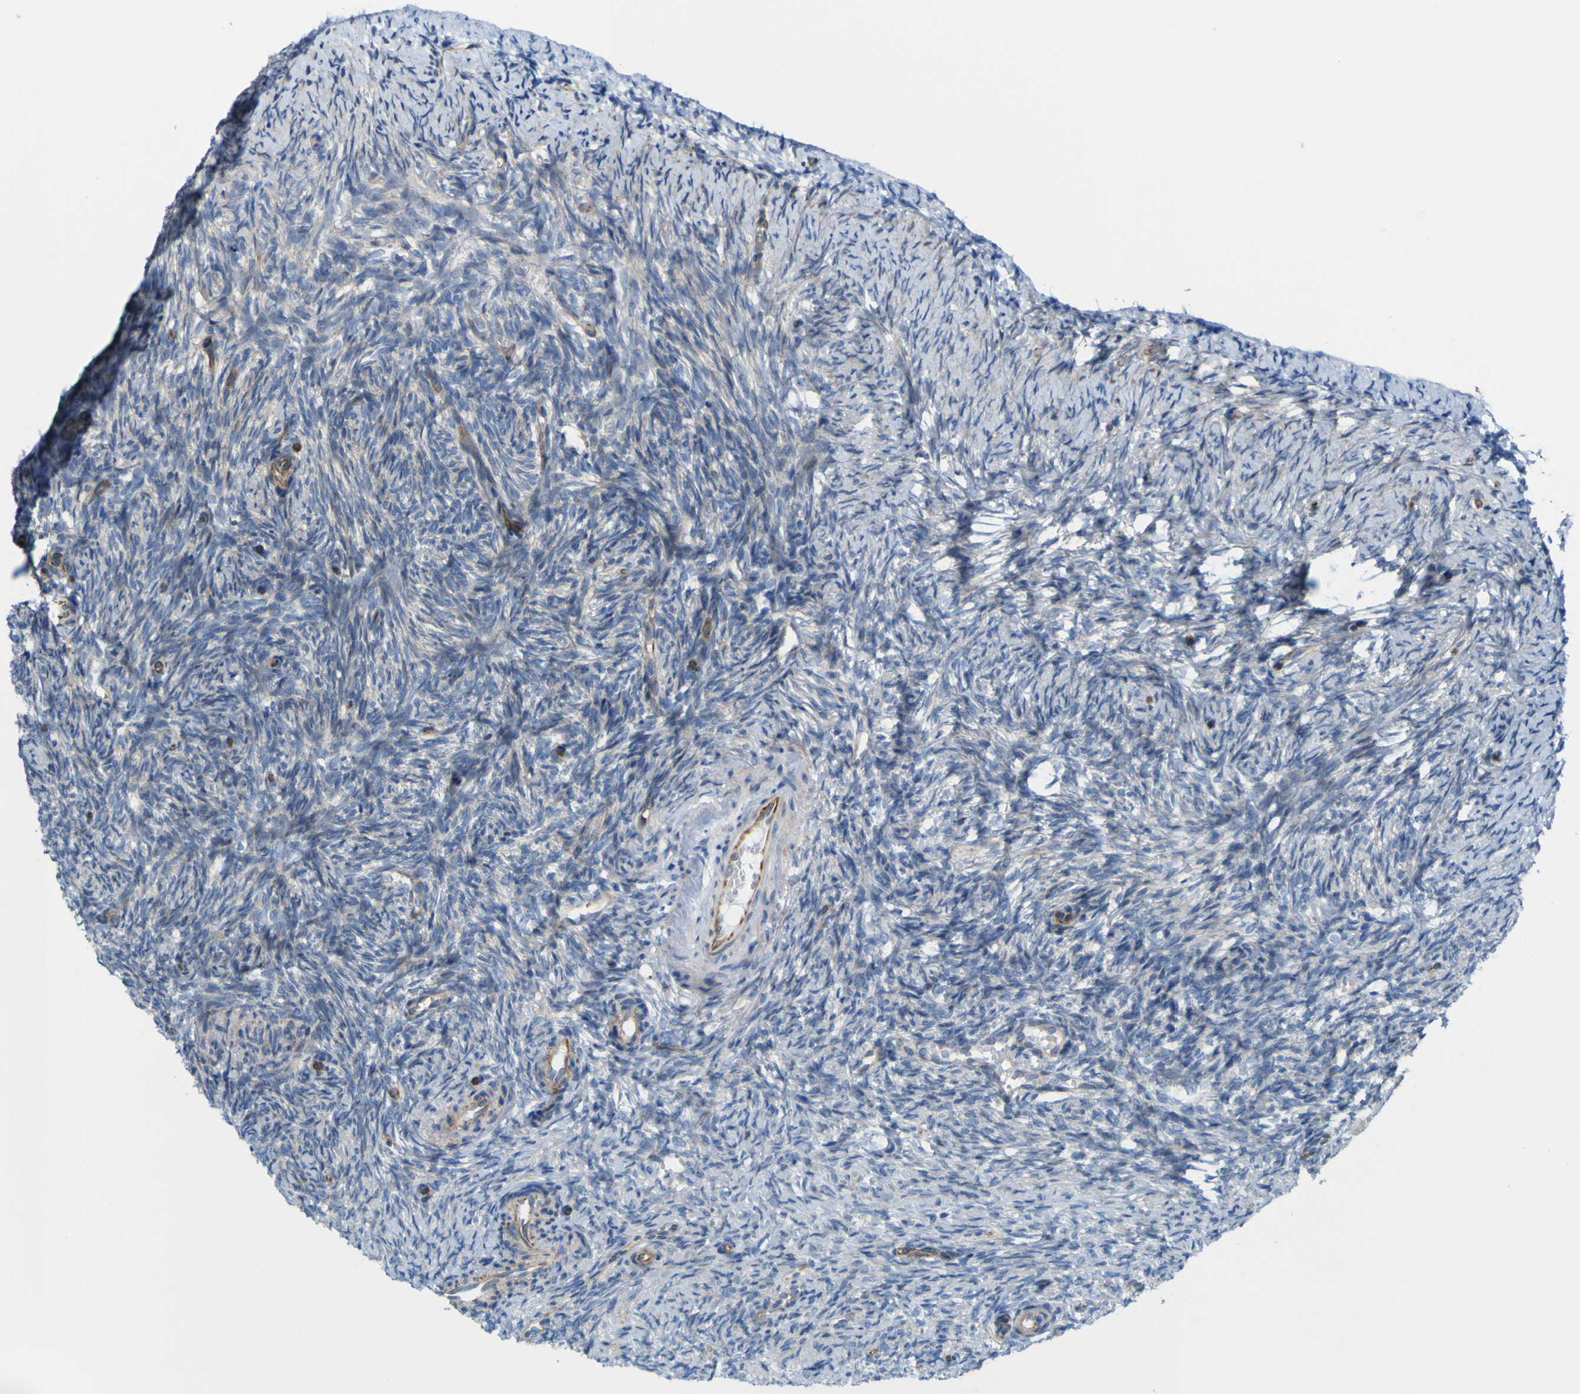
{"staining": {"intensity": "moderate", "quantity": "25%-75%", "location": "cytoplasmic/membranous"}, "tissue": "ovary", "cell_type": "Follicle cells", "image_type": "normal", "snomed": [{"axis": "morphology", "description": "Normal tissue, NOS"}, {"axis": "topography", "description": "Ovary"}], "caption": "Moderate cytoplasmic/membranous expression is seen in approximately 25%-75% of follicle cells in normal ovary.", "gene": "JPH1", "patient": {"sex": "female", "age": 41}}